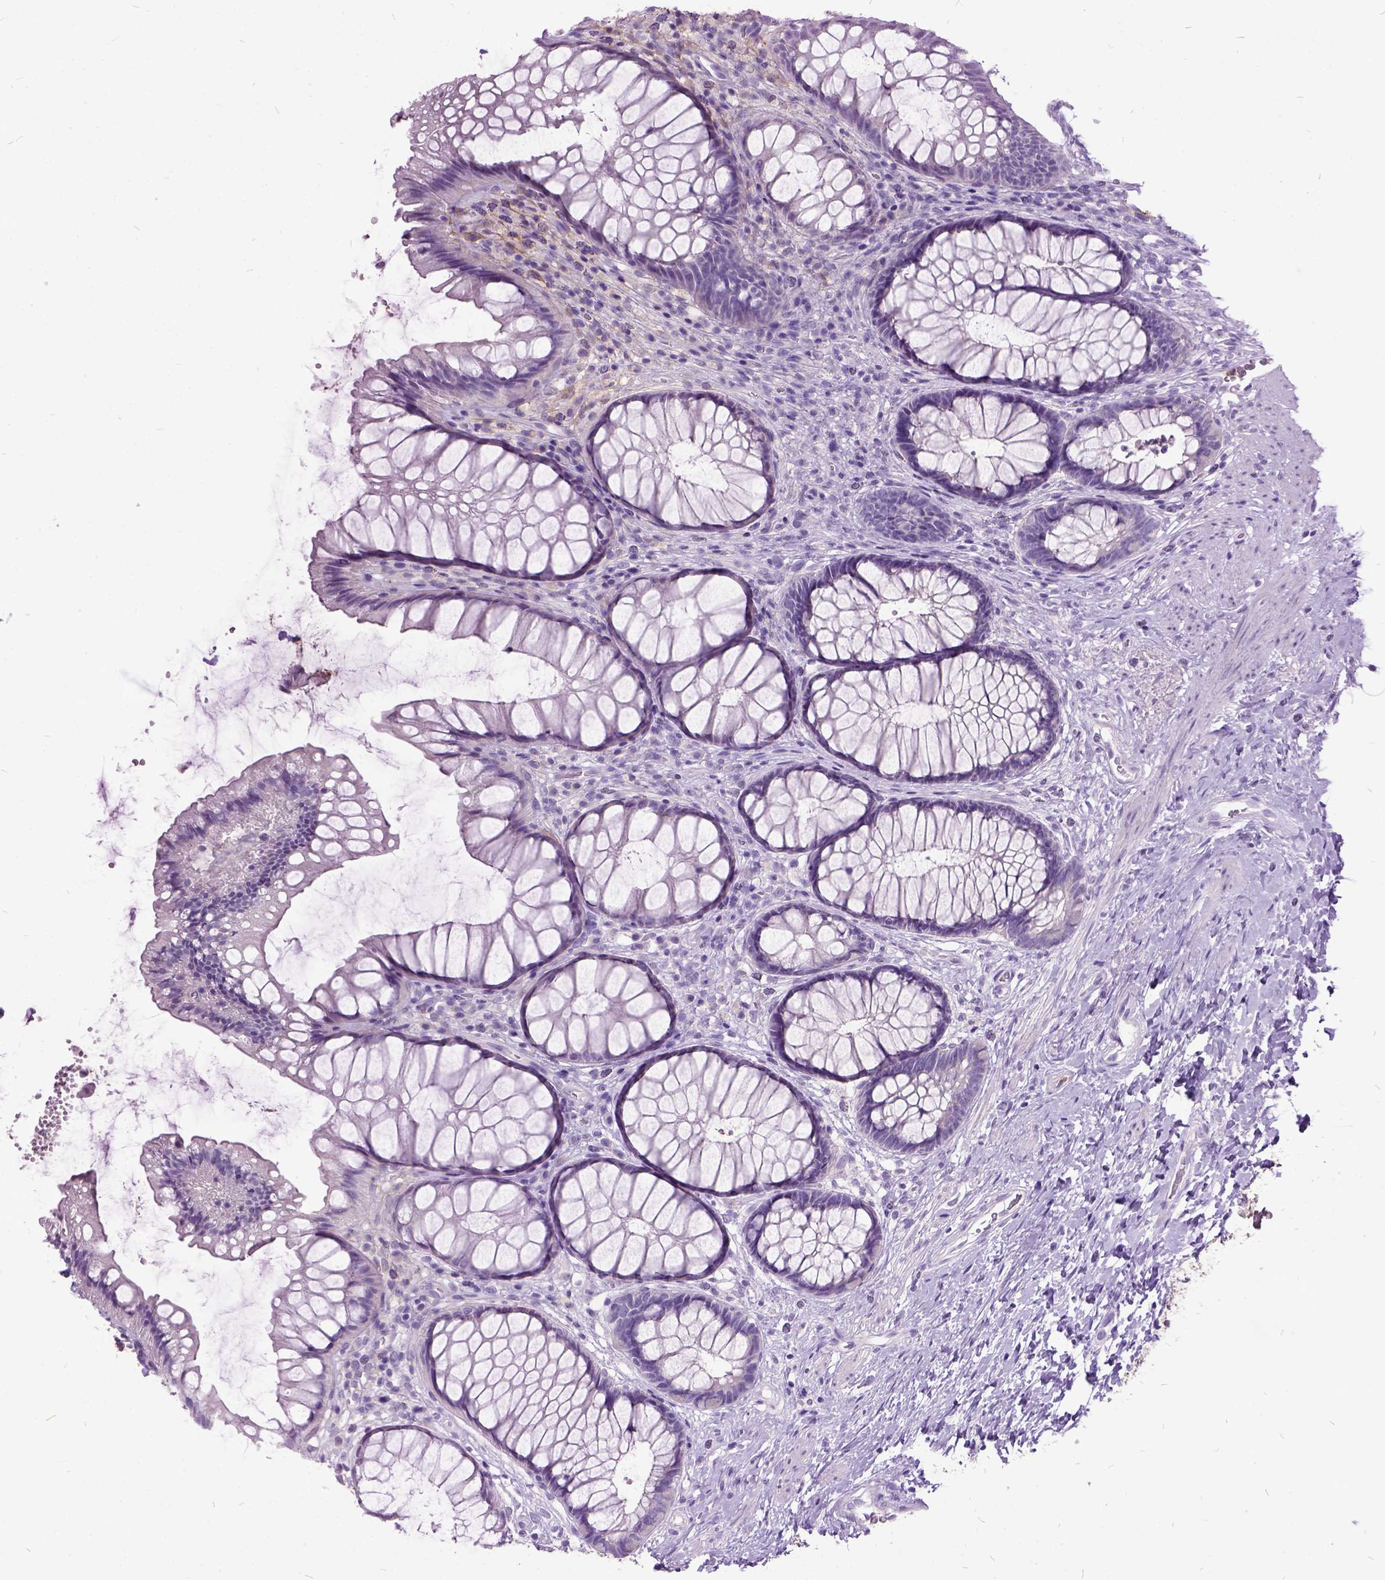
{"staining": {"intensity": "negative", "quantity": "none", "location": "none"}, "tissue": "rectum", "cell_type": "Glandular cells", "image_type": "normal", "snomed": [{"axis": "morphology", "description": "Normal tissue, NOS"}, {"axis": "topography", "description": "Smooth muscle"}, {"axis": "topography", "description": "Rectum"}], "caption": "This photomicrograph is of benign rectum stained with immunohistochemistry (IHC) to label a protein in brown with the nuclei are counter-stained blue. There is no expression in glandular cells. (IHC, brightfield microscopy, high magnification).", "gene": "MME", "patient": {"sex": "male", "age": 53}}